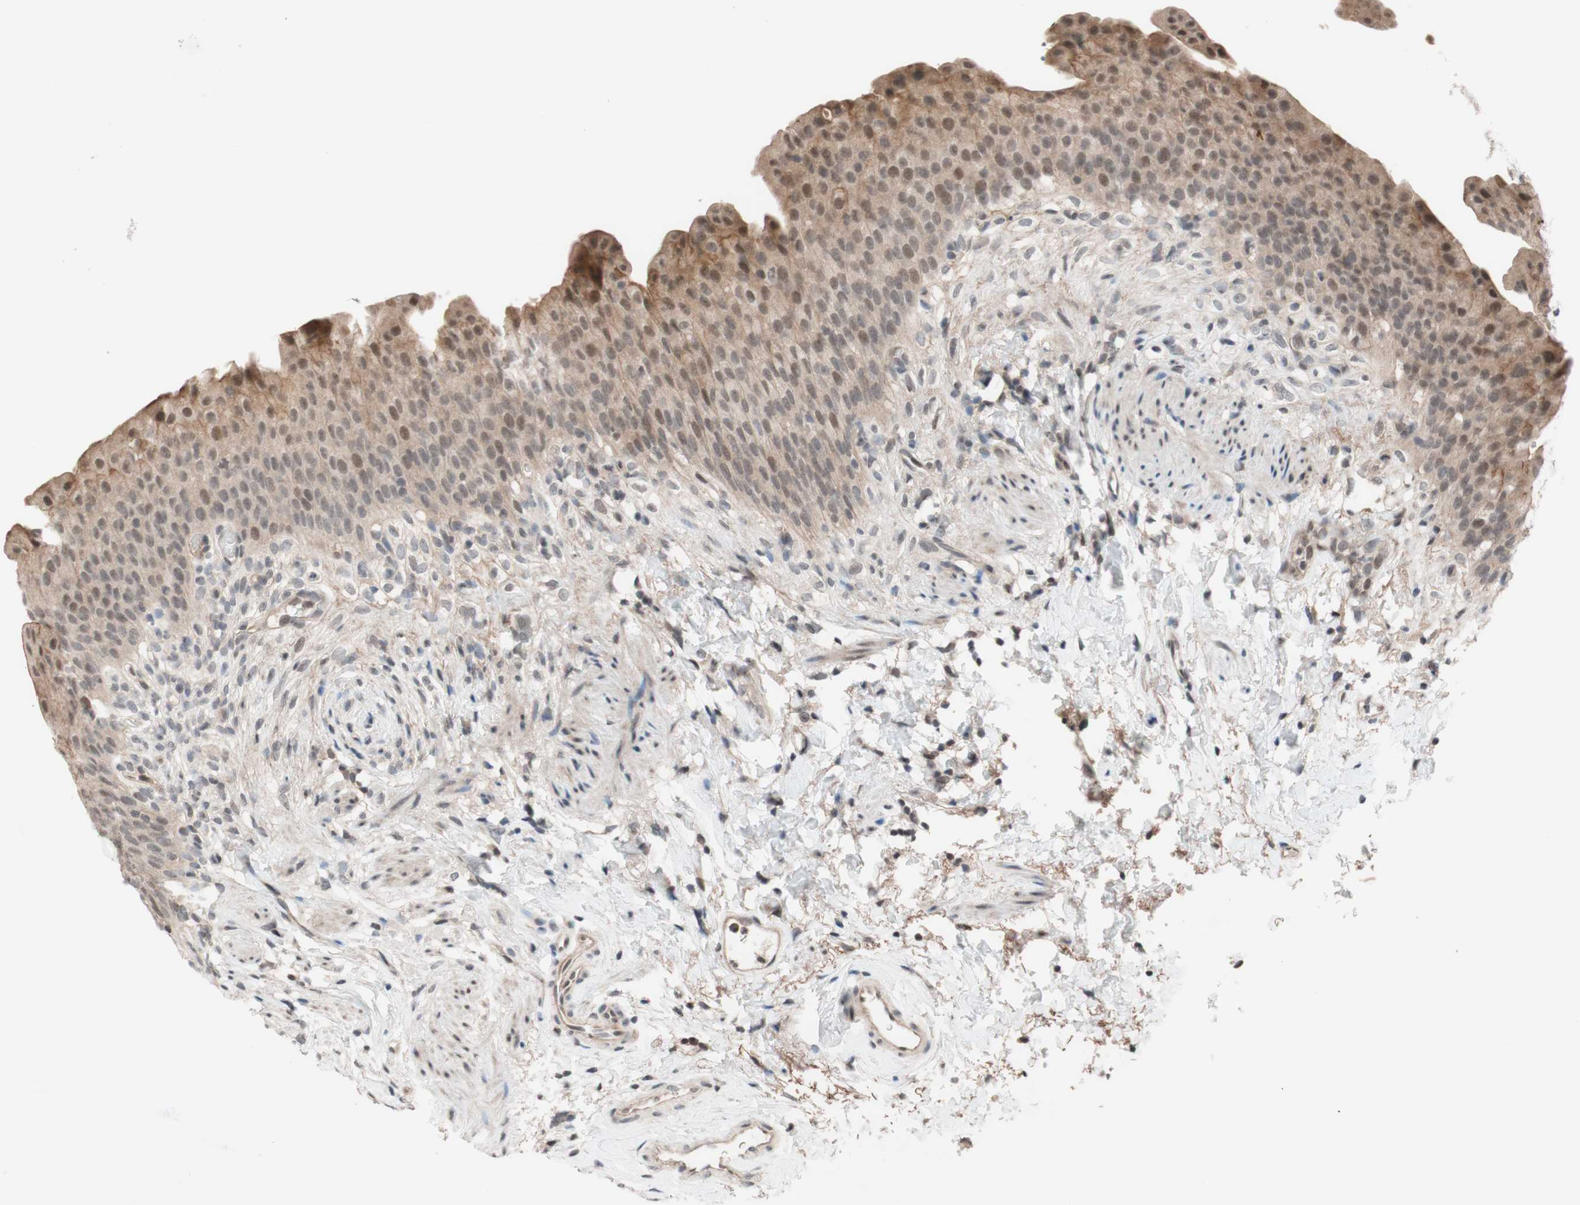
{"staining": {"intensity": "moderate", "quantity": ">75%", "location": "cytoplasmic/membranous,nuclear"}, "tissue": "urinary bladder", "cell_type": "Urothelial cells", "image_type": "normal", "snomed": [{"axis": "morphology", "description": "Normal tissue, NOS"}, {"axis": "topography", "description": "Urinary bladder"}], "caption": "Protein analysis of normal urinary bladder reveals moderate cytoplasmic/membranous,nuclear staining in about >75% of urothelial cells. Immunohistochemistry (ihc) stains the protein of interest in brown and the nuclei are stained blue.", "gene": "CD55", "patient": {"sex": "female", "age": 79}}